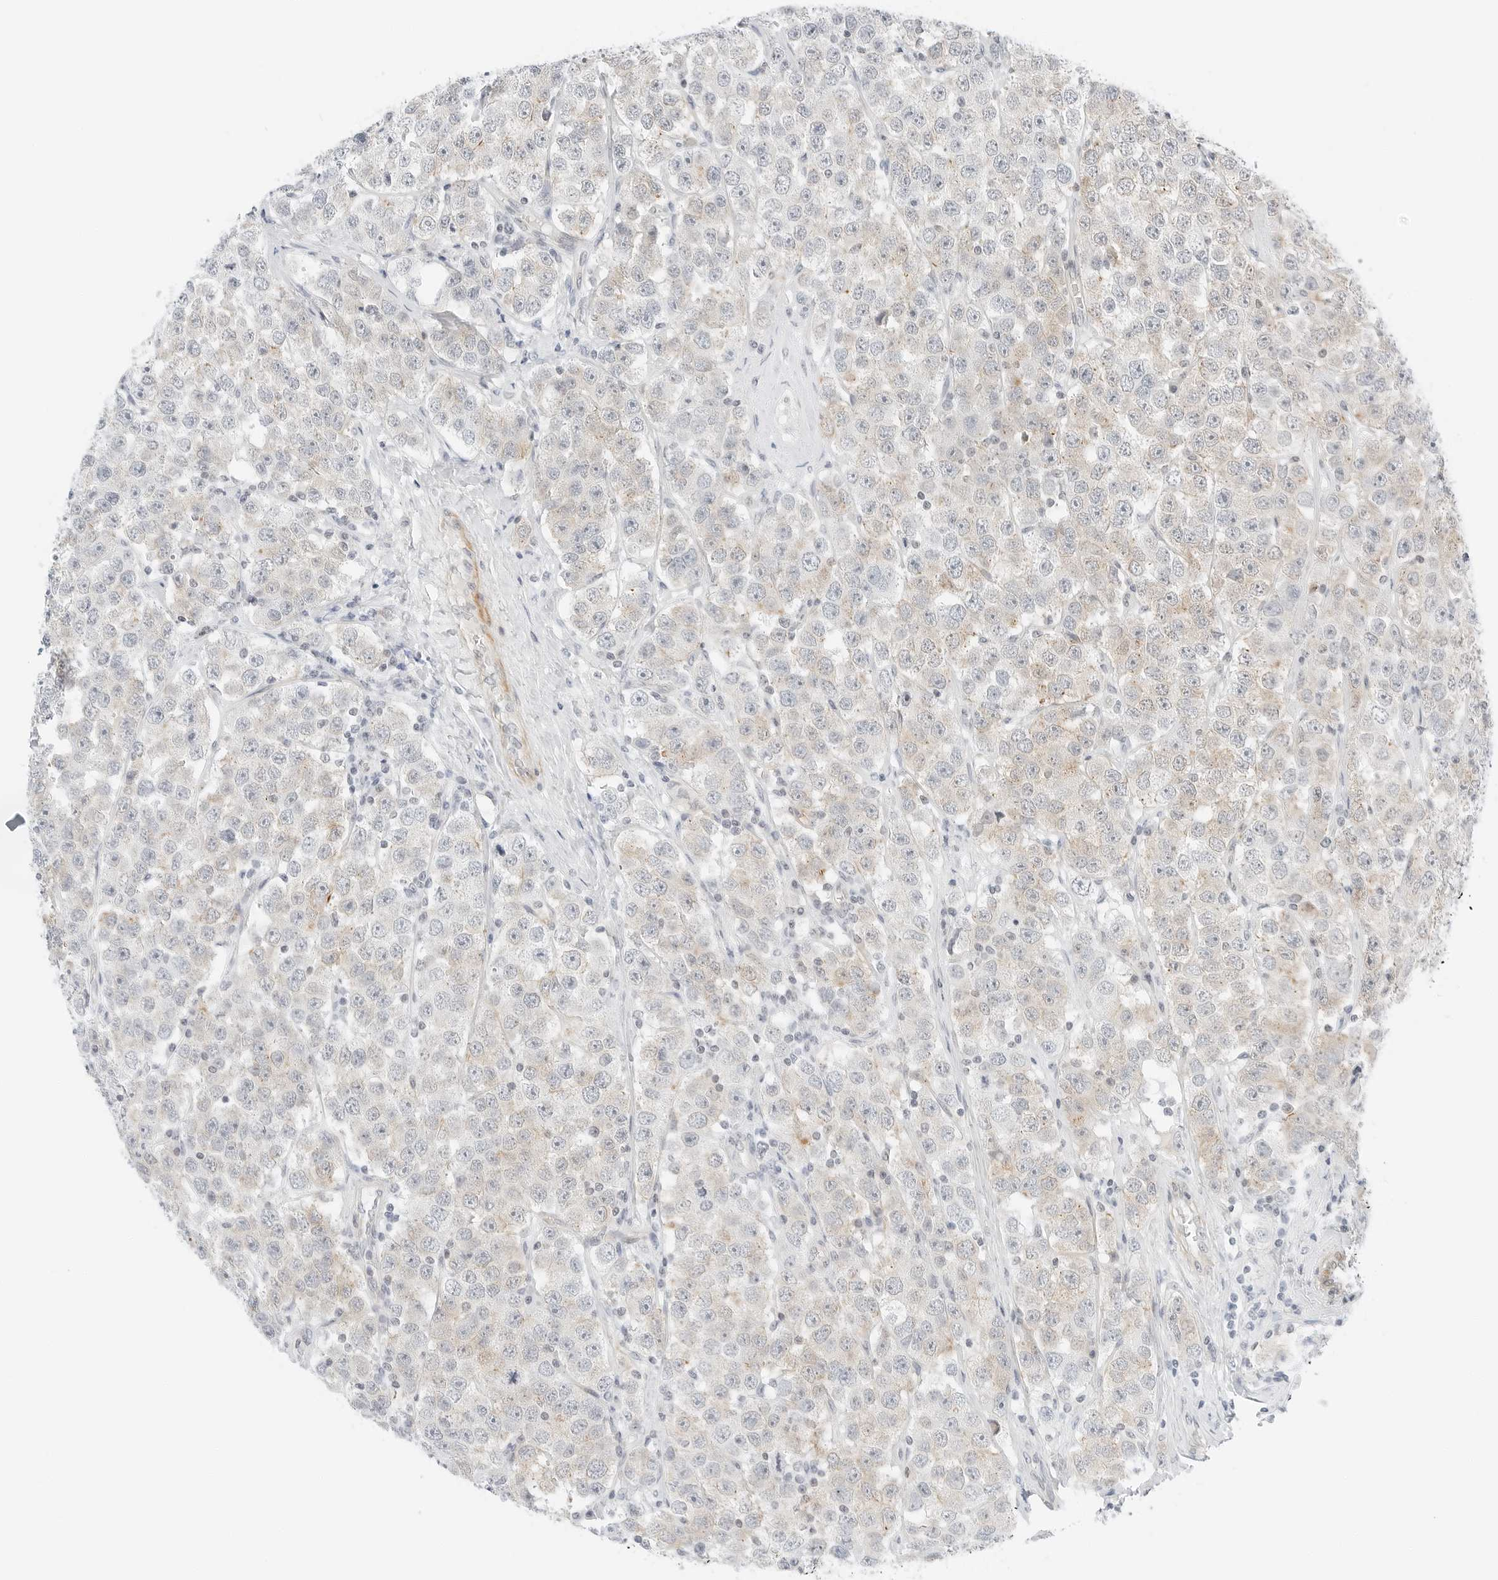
{"staining": {"intensity": "weak", "quantity": "<25%", "location": "cytoplasmic/membranous"}, "tissue": "testis cancer", "cell_type": "Tumor cells", "image_type": "cancer", "snomed": [{"axis": "morphology", "description": "Seminoma, NOS"}, {"axis": "topography", "description": "Testis"}], "caption": "The micrograph demonstrates no staining of tumor cells in testis seminoma.", "gene": "IQCC", "patient": {"sex": "male", "age": 28}}